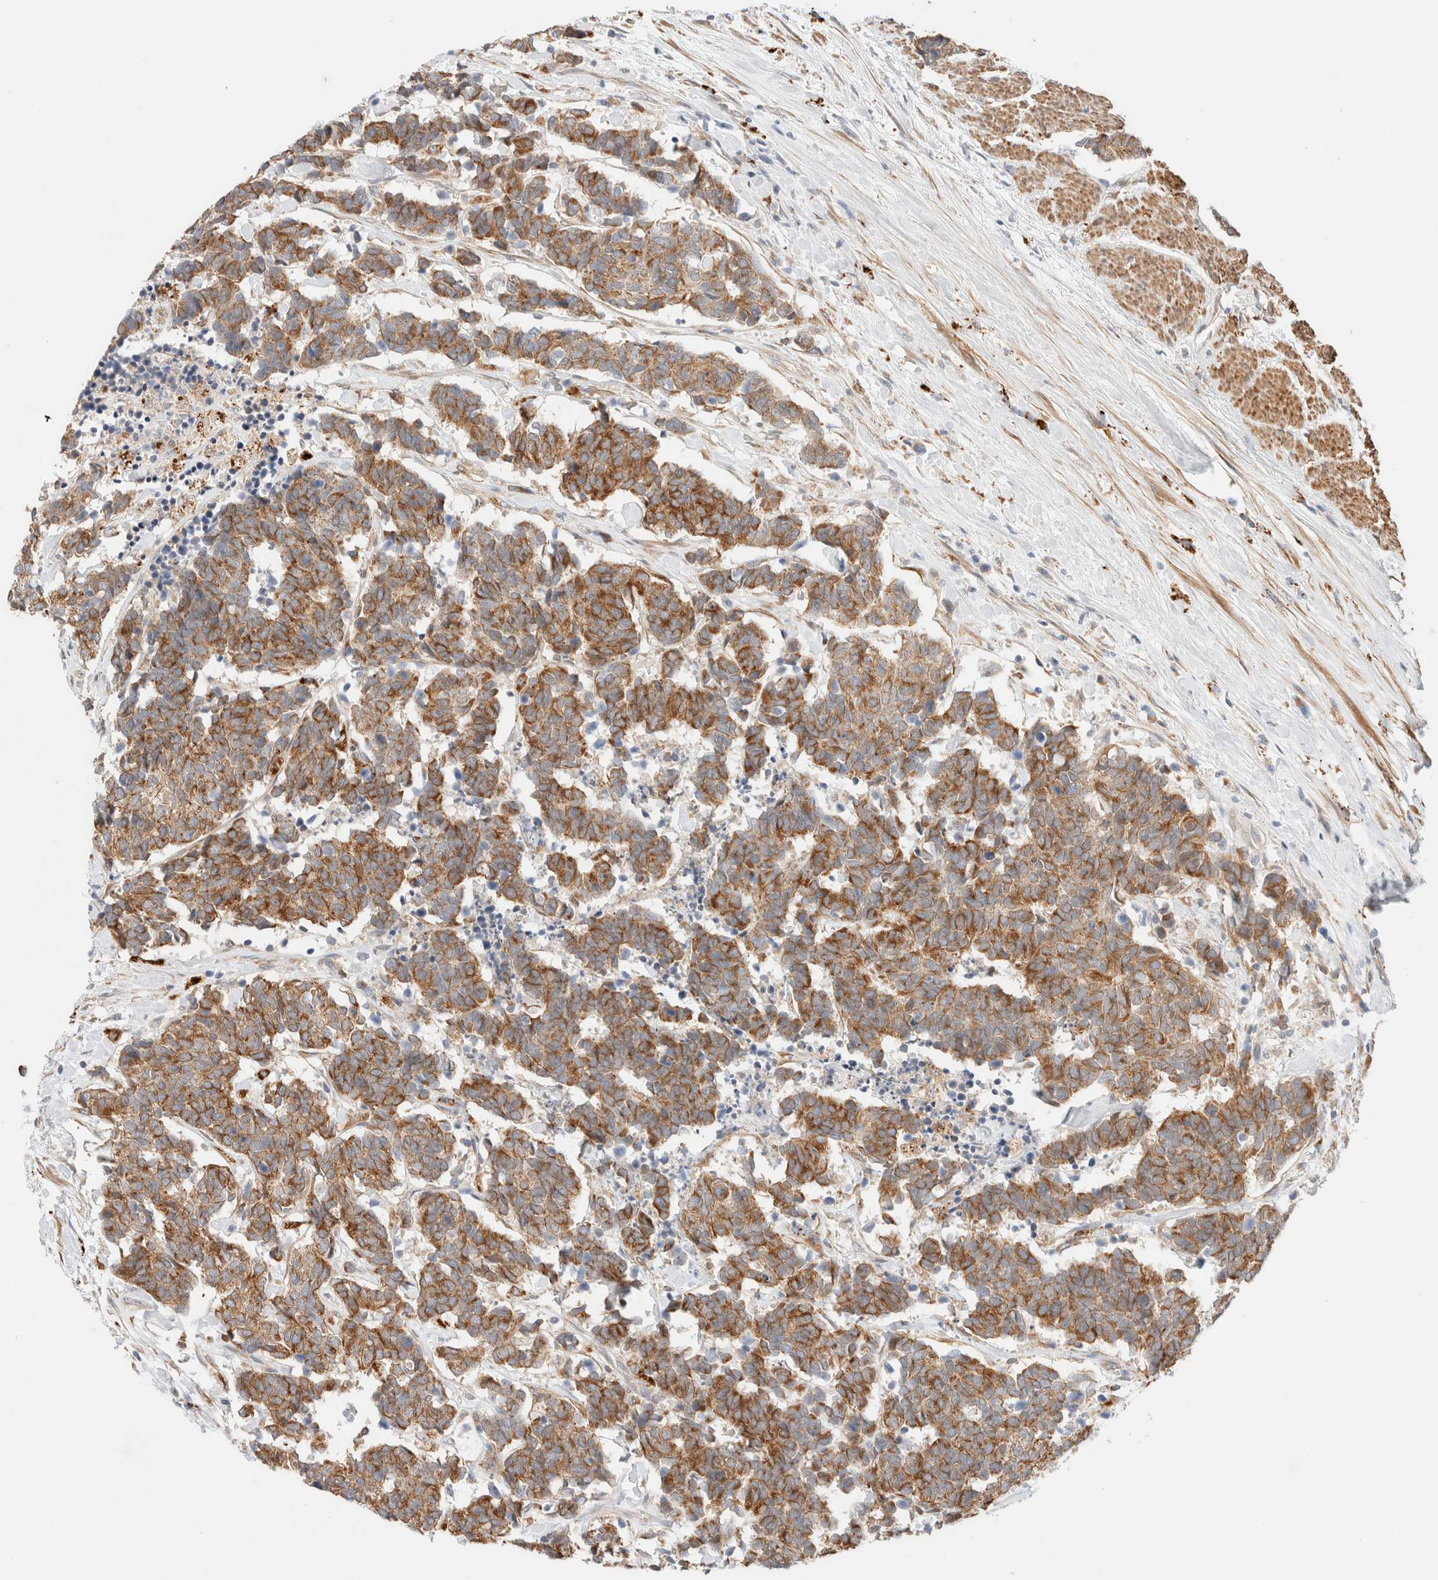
{"staining": {"intensity": "strong", "quantity": ">75%", "location": "cytoplasmic/membranous"}, "tissue": "carcinoid", "cell_type": "Tumor cells", "image_type": "cancer", "snomed": [{"axis": "morphology", "description": "Carcinoma, NOS"}, {"axis": "morphology", "description": "Carcinoid, malignant, NOS"}, {"axis": "topography", "description": "Urinary bladder"}], "caption": "DAB immunohistochemical staining of human carcinoid exhibits strong cytoplasmic/membranous protein expression in approximately >75% of tumor cells.", "gene": "RRP15", "patient": {"sex": "male", "age": 57}}